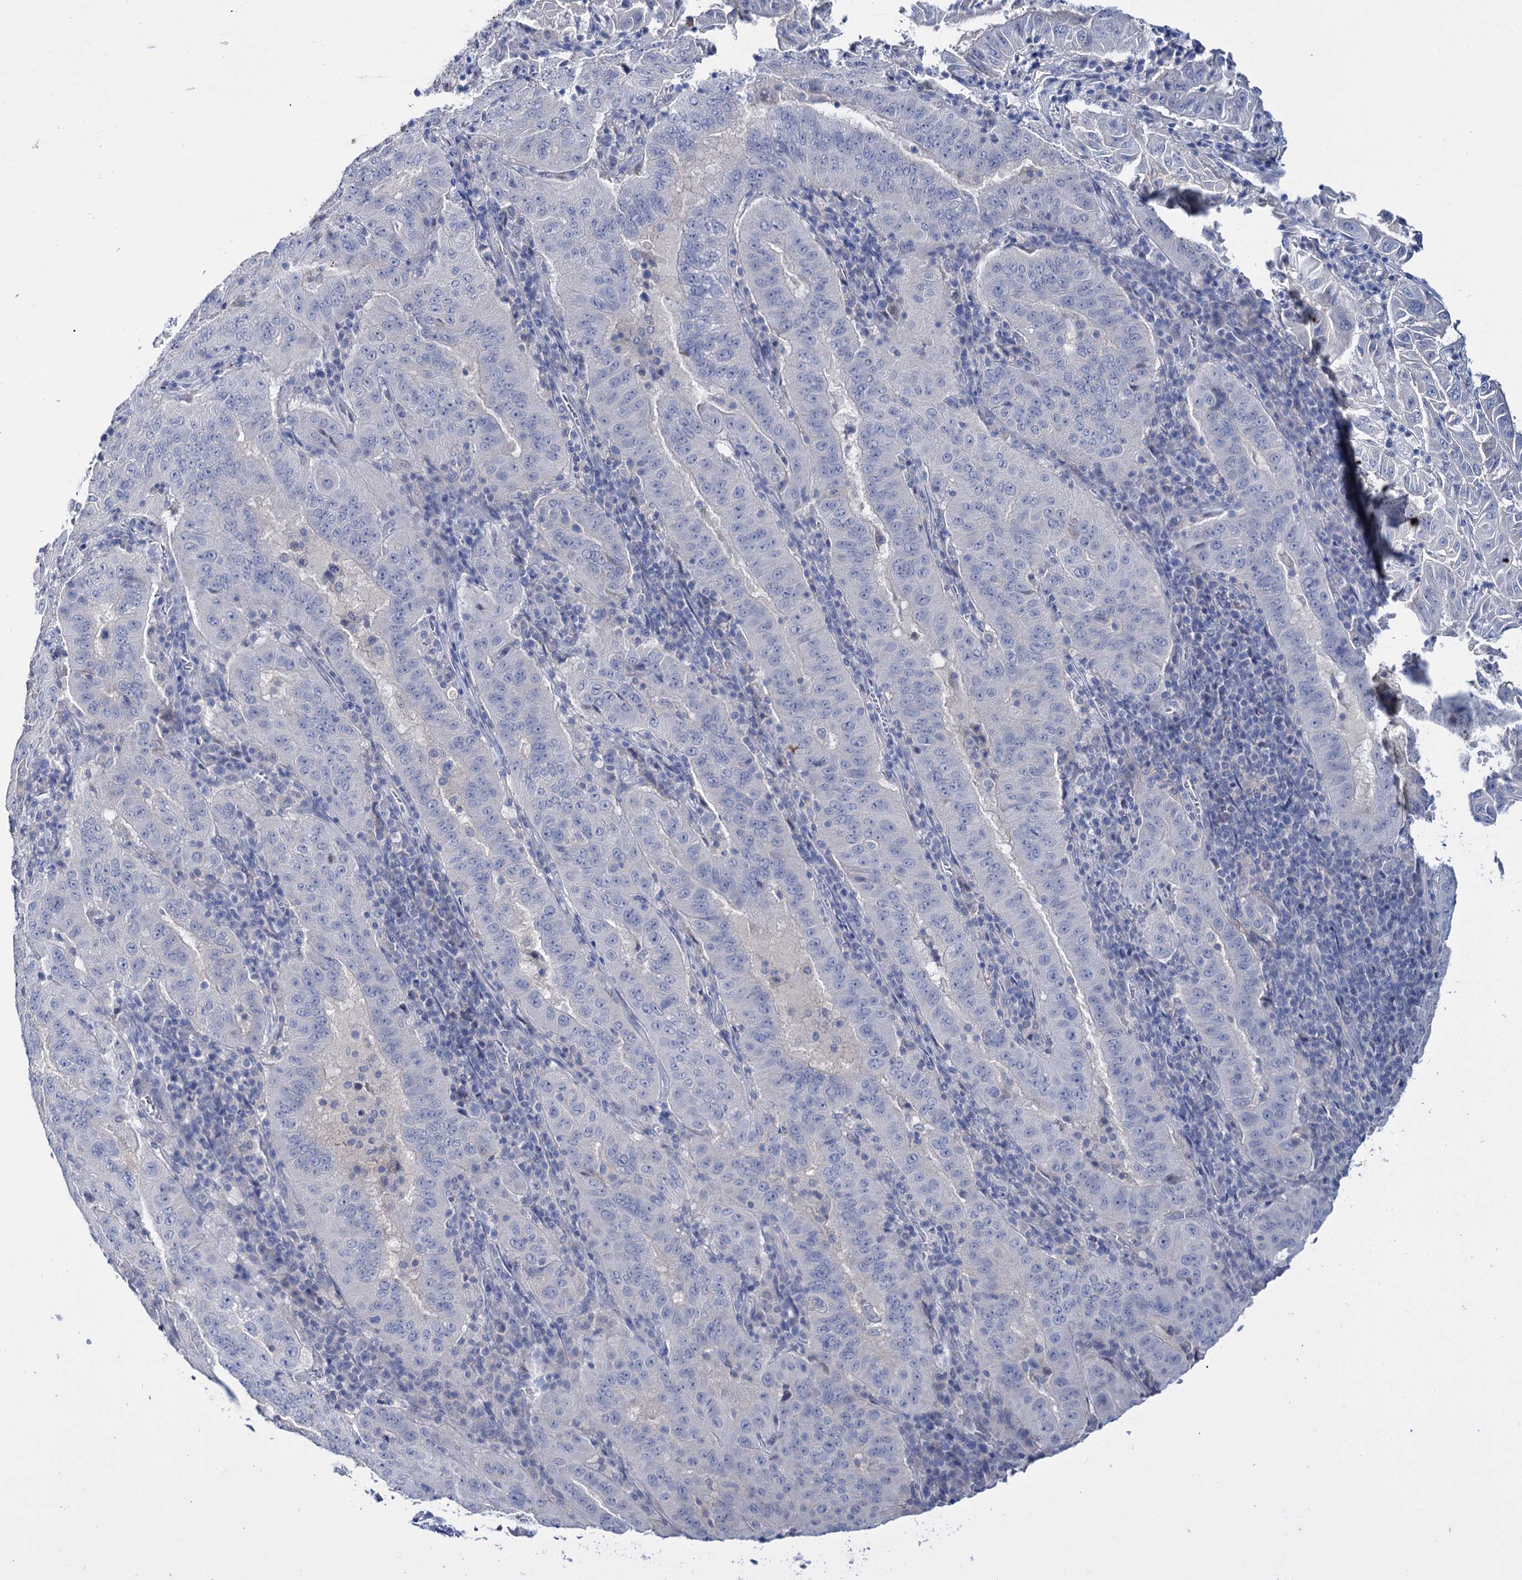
{"staining": {"intensity": "negative", "quantity": "none", "location": "none"}, "tissue": "pancreatic cancer", "cell_type": "Tumor cells", "image_type": "cancer", "snomed": [{"axis": "morphology", "description": "Adenocarcinoma, NOS"}, {"axis": "topography", "description": "Pancreas"}], "caption": "High power microscopy photomicrograph of an IHC photomicrograph of pancreatic adenocarcinoma, revealing no significant staining in tumor cells. Nuclei are stained in blue.", "gene": "LYZL4", "patient": {"sex": "male", "age": 63}}